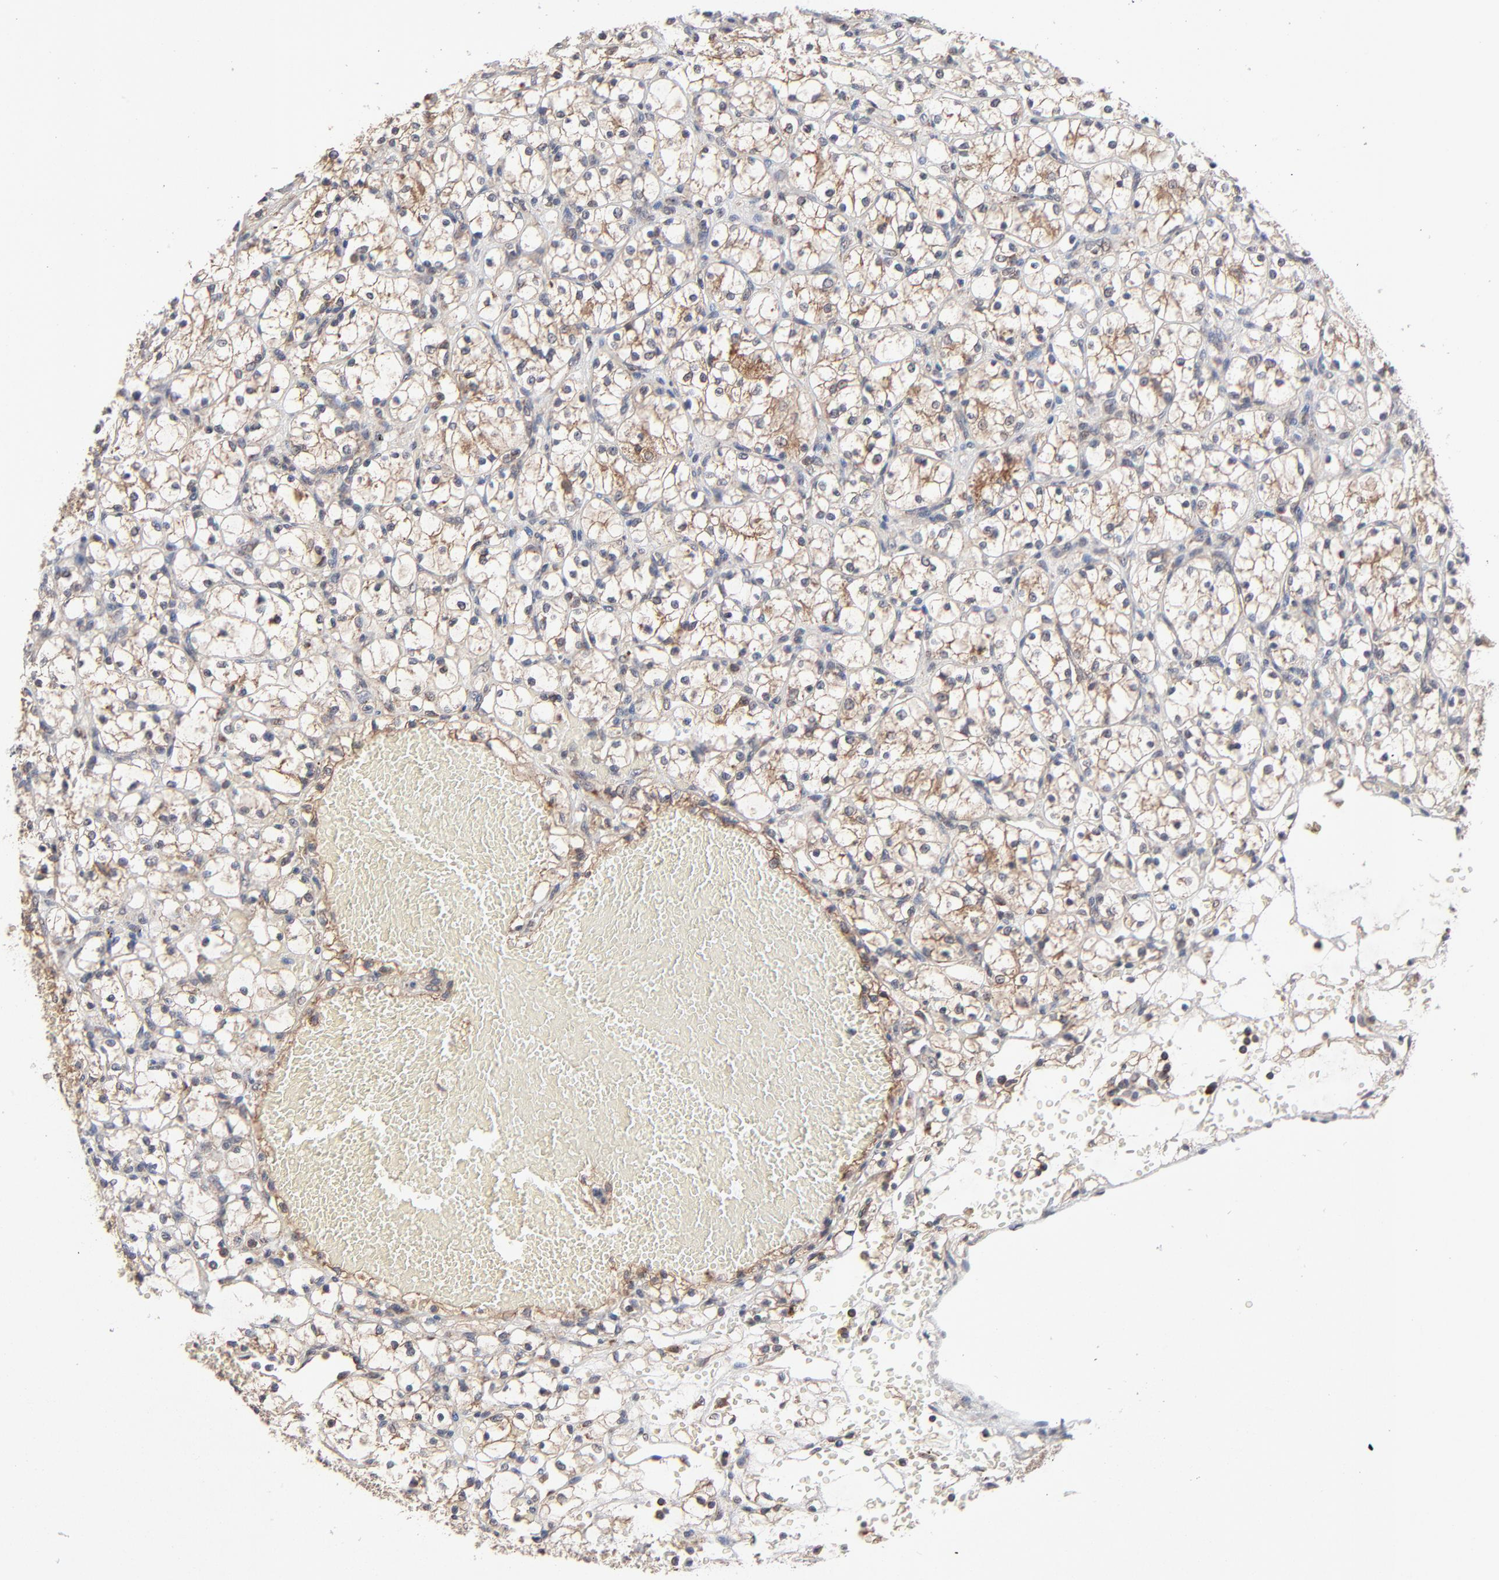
{"staining": {"intensity": "moderate", "quantity": "25%-75%", "location": "cytoplasmic/membranous"}, "tissue": "renal cancer", "cell_type": "Tumor cells", "image_type": "cancer", "snomed": [{"axis": "morphology", "description": "Adenocarcinoma, NOS"}, {"axis": "topography", "description": "Kidney"}], "caption": "High-power microscopy captured an immunohistochemistry (IHC) photomicrograph of adenocarcinoma (renal), revealing moderate cytoplasmic/membranous positivity in about 25%-75% of tumor cells.", "gene": "ABLIM3", "patient": {"sex": "female", "age": 60}}